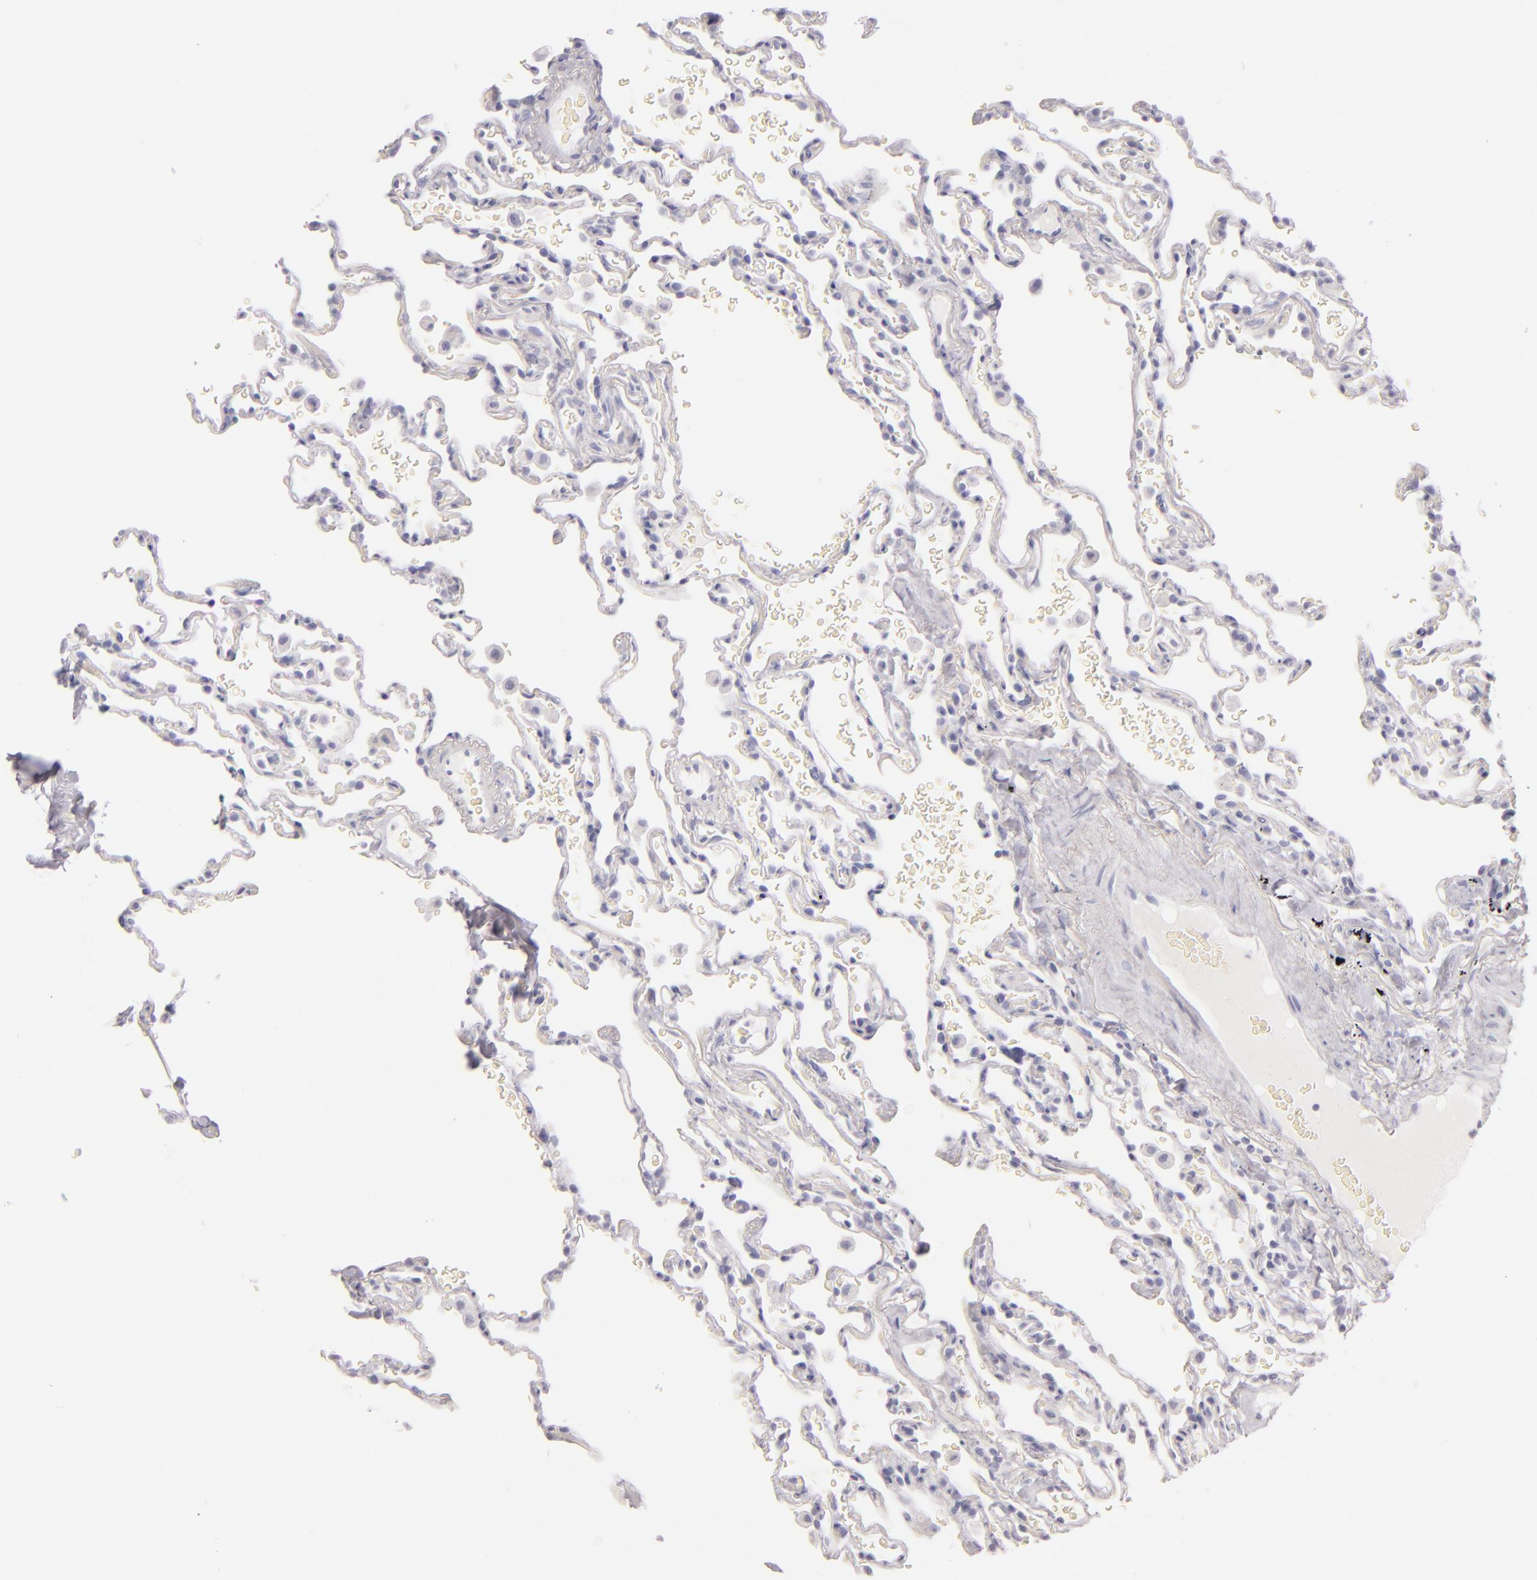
{"staining": {"intensity": "negative", "quantity": "none", "location": "none"}, "tissue": "lung", "cell_type": "Alveolar cells", "image_type": "normal", "snomed": [{"axis": "morphology", "description": "Normal tissue, NOS"}, {"axis": "topography", "description": "Lung"}], "caption": "This micrograph is of unremarkable lung stained with IHC to label a protein in brown with the nuclei are counter-stained blue. There is no expression in alveolar cells.", "gene": "CD207", "patient": {"sex": "male", "age": 59}}